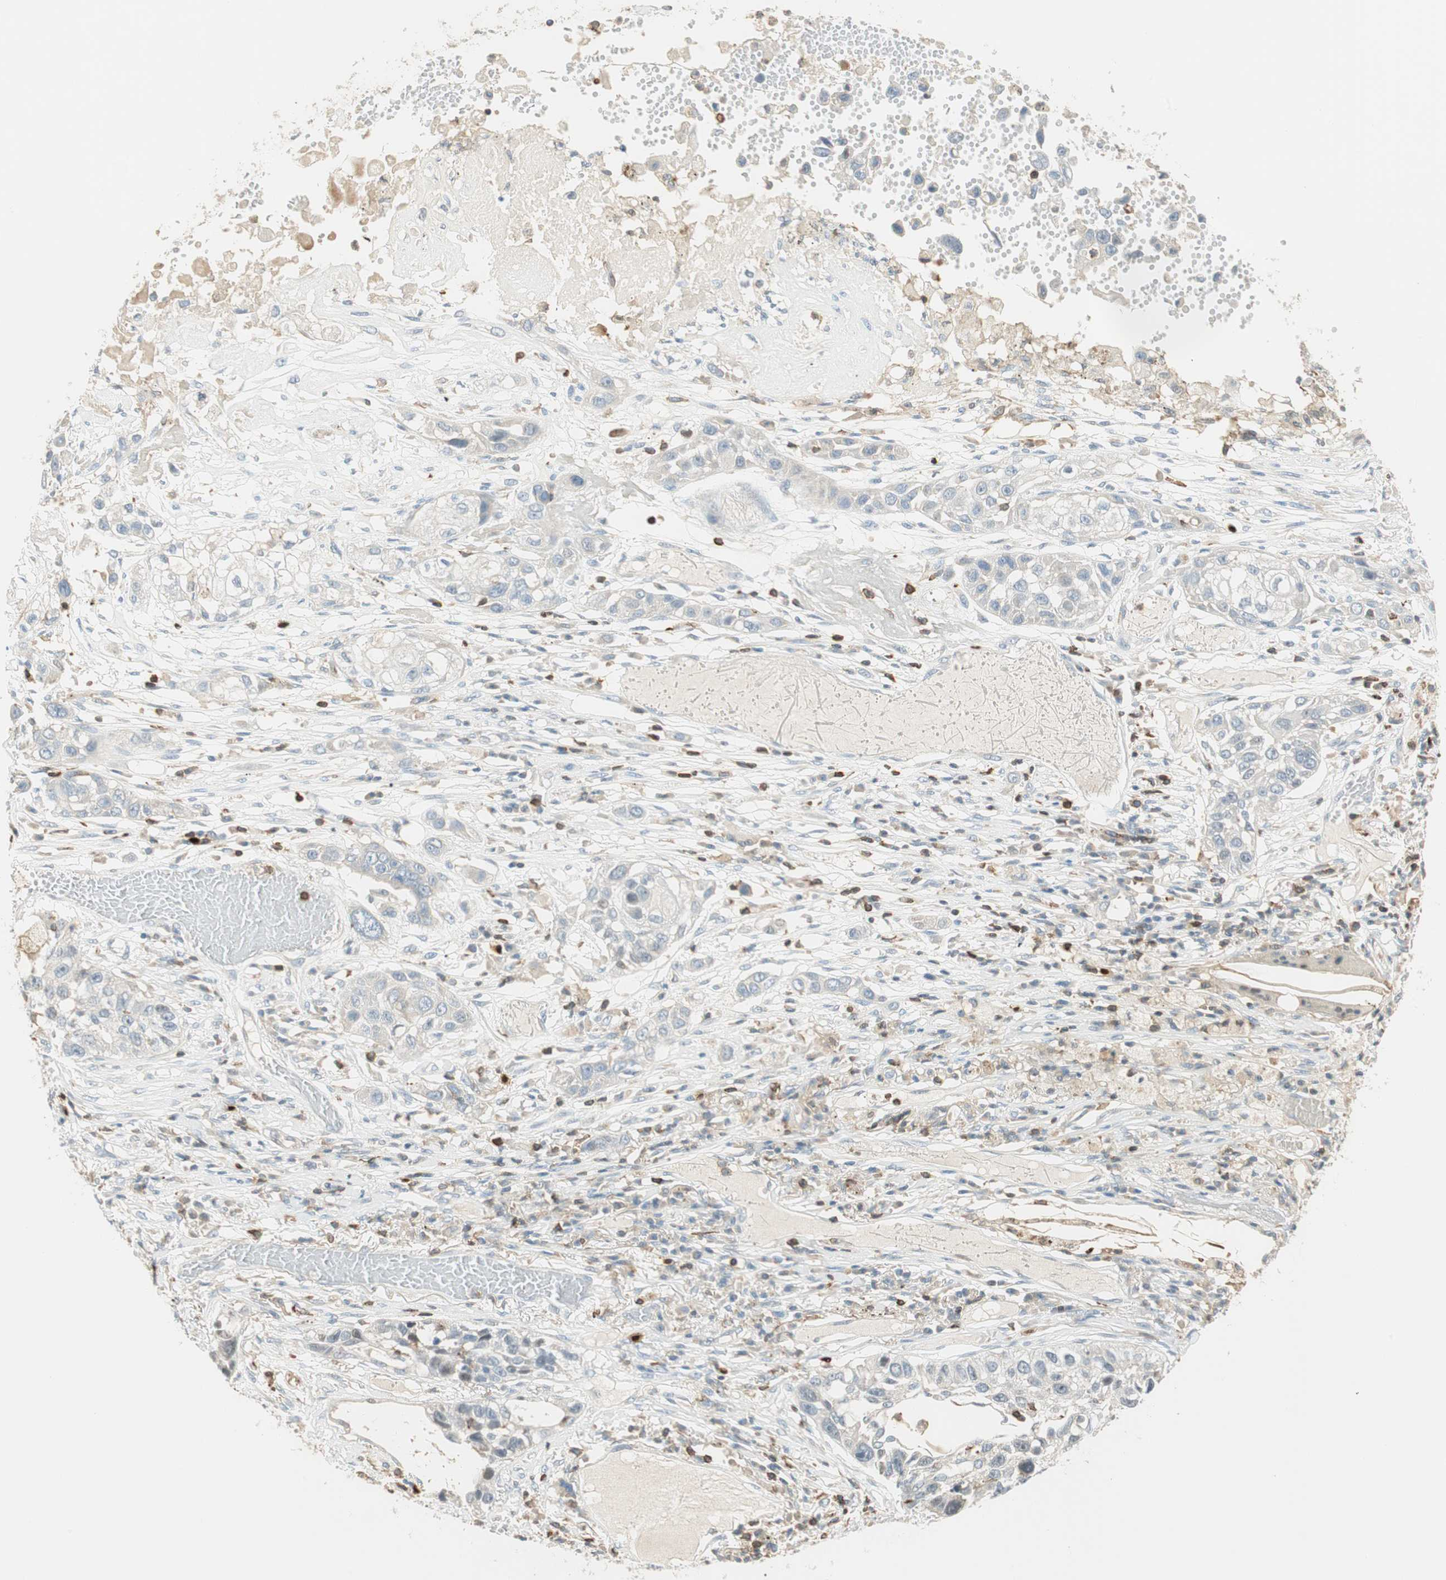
{"staining": {"intensity": "weak", "quantity": "25%-75%", "location": "cytoplasmic/membranous"}, "tissue": "lung cancer", "cell_type": "Tumor cells", "image_type": "cancer", "snomed": [{"axis": "morphology", "description": "Squamous cell carcinoma, NOS"}, {"axis": "topography", "description": "Lung"}], "caption": "Immunohistochemical staining of lung cancer (squamous cell carcinoma) displays low levels of weak cytoplasmic/membranous staining in about 25%-75% of tumor cells. The staining was performed using DAB (3,3'-diaminobenzidine) to visualize the protein expression in brown, while the nuclei were stained in blue with hematoxylin (Magnification: 20x).", "gene": "HPGD", "patient": {"sex": "male", "age": 71}}